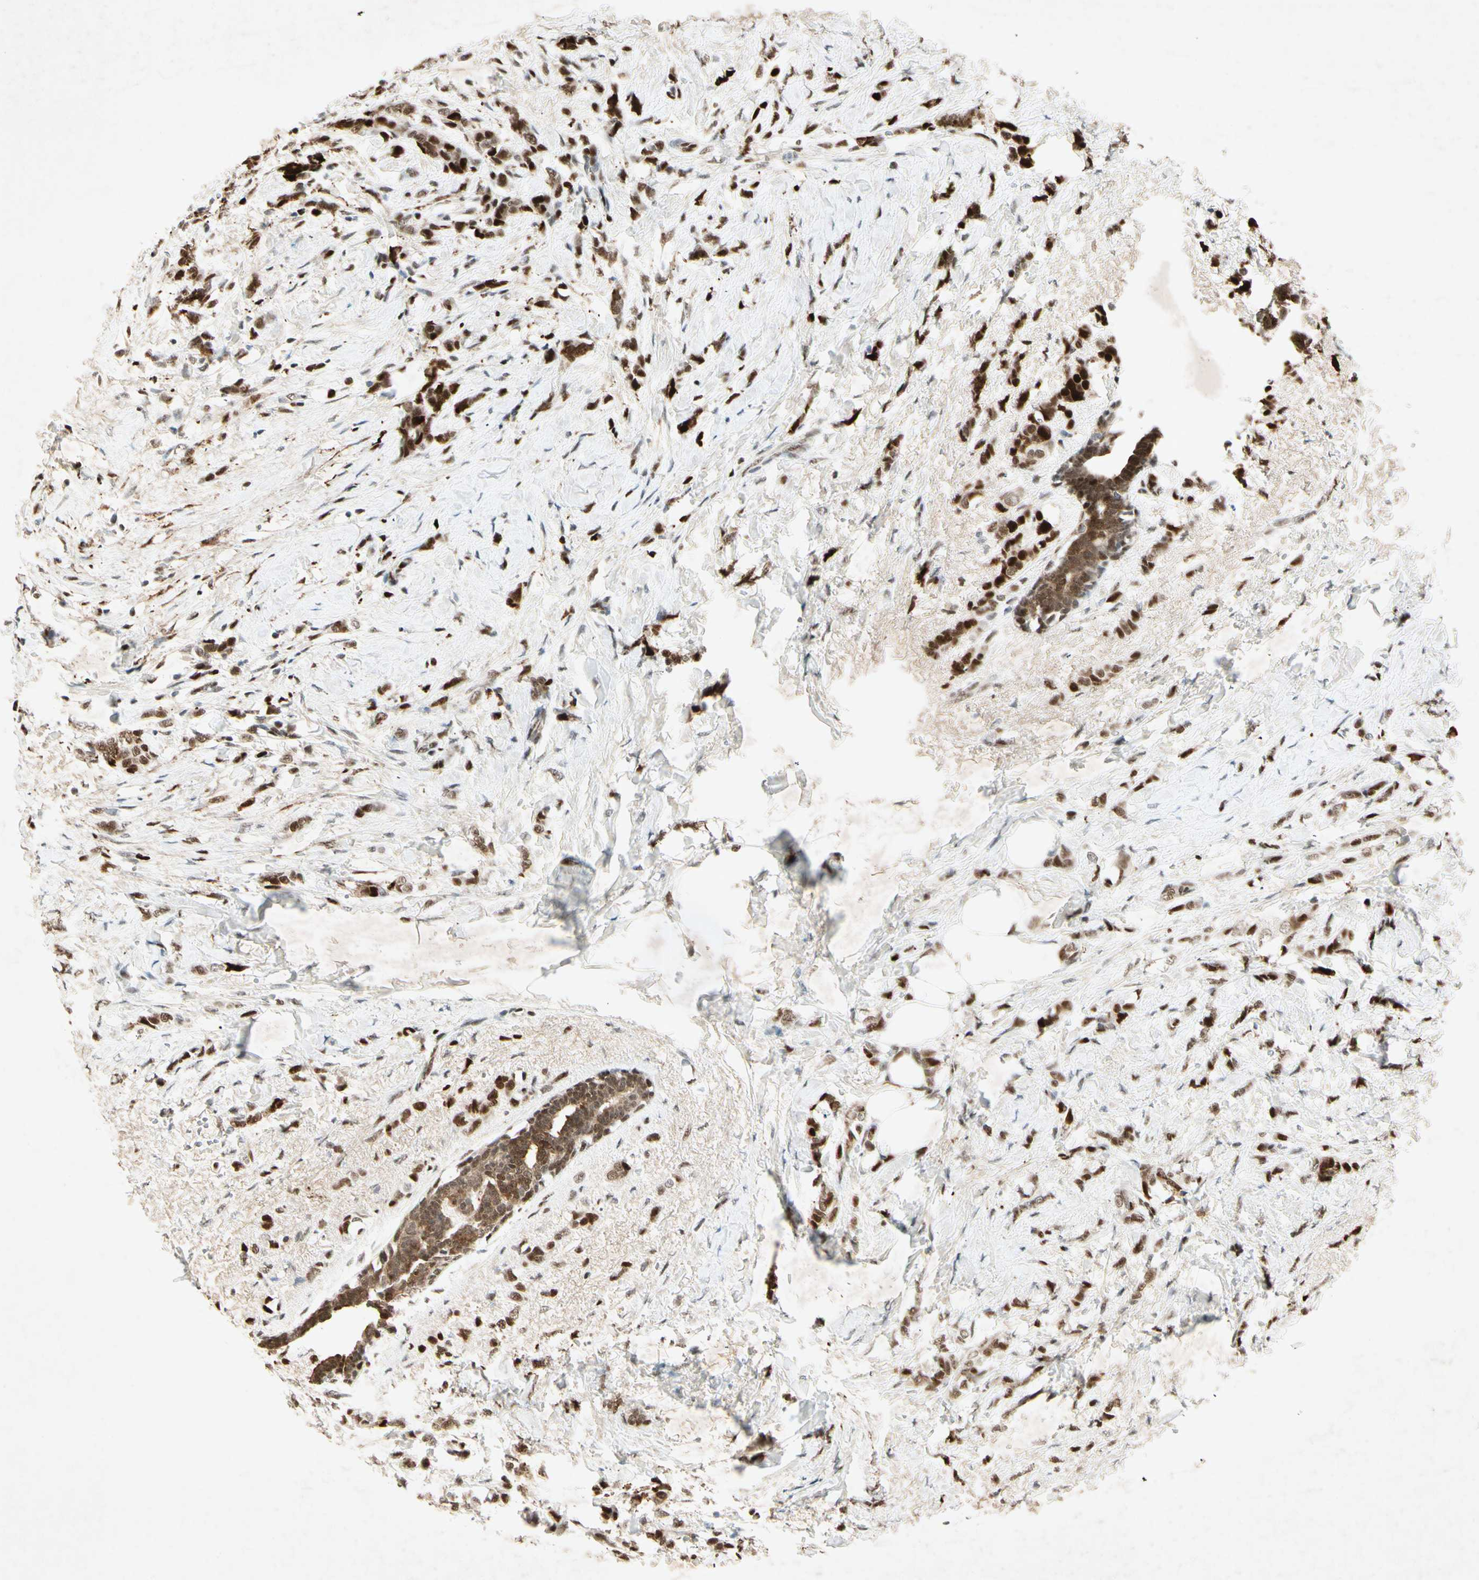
{"staining": {"intensity": "strong", "quantity": ">75%", "location": "nuclear"}, "tissue": "breast cancer", "cell_type": "Tumor cells", "image_type": "cancer", "snomed": [{"axis": "morphology", "description": "Lobular carcinoma, in situ"}, {"axis": "morphology", "description": "Lobular carcinoma"}, {"axis": "topography", "description": "Breast"}], "caption": "Tumor cells demonstrate high levels of strong nuclear staining in about >75% of cells in human lobular carcinoma in situ (breast).", "gene": "RNF43", "patient": {"sex": "female", "age": 41}}